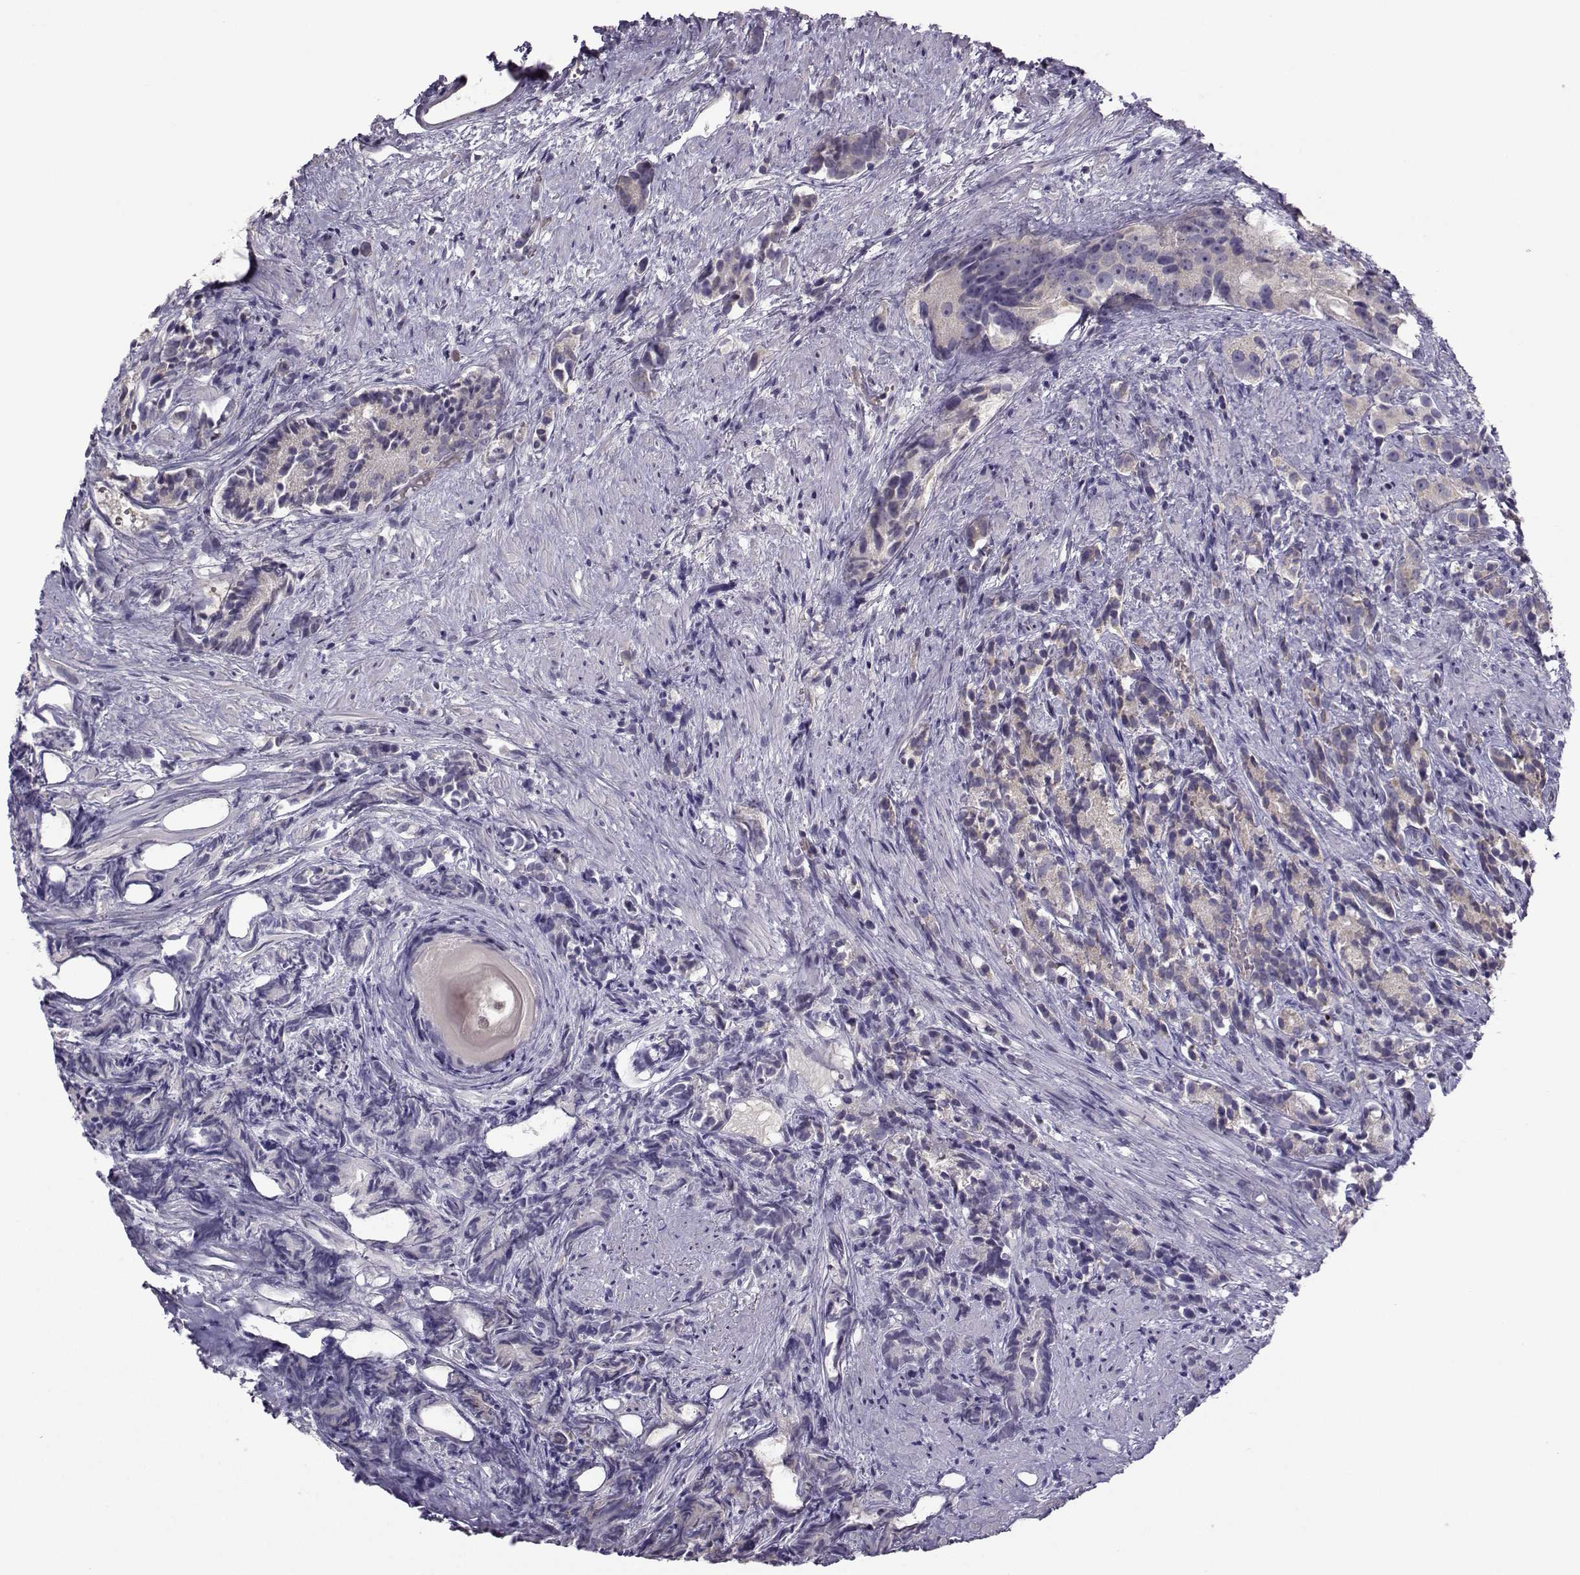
{"staining": {"intensity": "negative", "quantity": "none", "location": "none"}, "tissue": "prostate cancer", "cell_type": "Tumor cells", "image_type": "cancer", "snomed": [{"axis": "morphology", "description": "Adenocarcinoma, High grade"}, {"axis": "topography", "description": "Prostate"}], "caption": "This is a histopathology image of IHC staining of prostate cancer (high-grade adenocarcinoma), which shows no expression in tumor cells.", "gene": "FCAMR", "patient": {"sex": "male", "age": 90}}